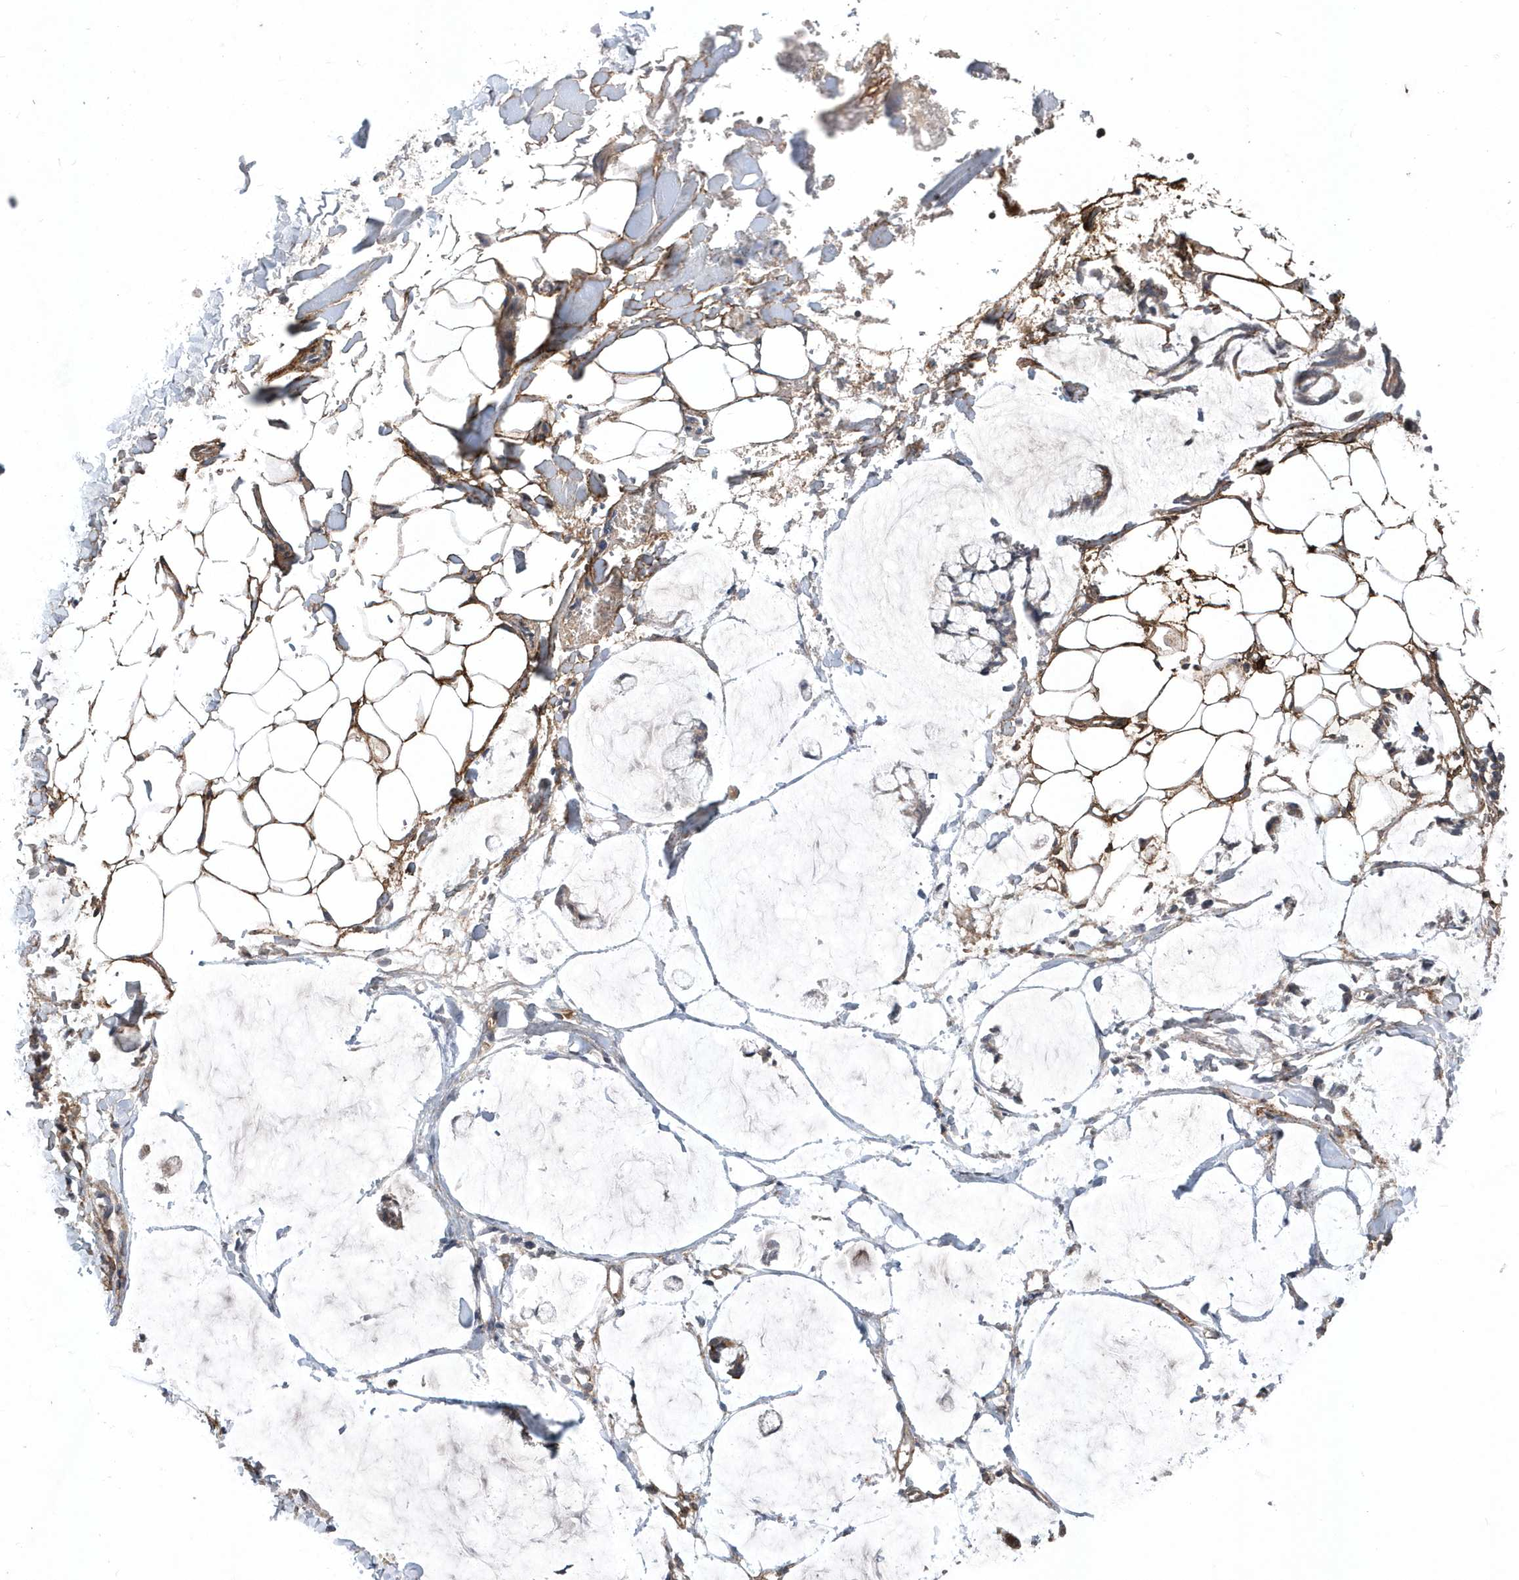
{"staining": {"intensity": "moderate", "quantity": "25%-75%", "location": "cytoplasmic/membranous"}, "tissue": "adipose tissue", "cell_type": "Adipocytes", "image_type": "normal", "snomed": [{"axis": "morphology", "description": "Normal tissue, NOS"}, {"axis": "morphology", "description": "Adenocarcinoma, NOS"}, {"axis": "topography", "description": "Colon"}, {"axis": "topography", "description": "Peripheral nerve tissue"}], "caption": "Immunohistochemistry (IHC) (DAB (3,3'-diaminobenzidine)) staining of benign adipose tissue reveals moderate cytoplasmic/membranous protein positivity in approximately 25%-75% of adipocytes.", "gene": "HMGCS1", "patient": {"sex": "male", "age": 14}}